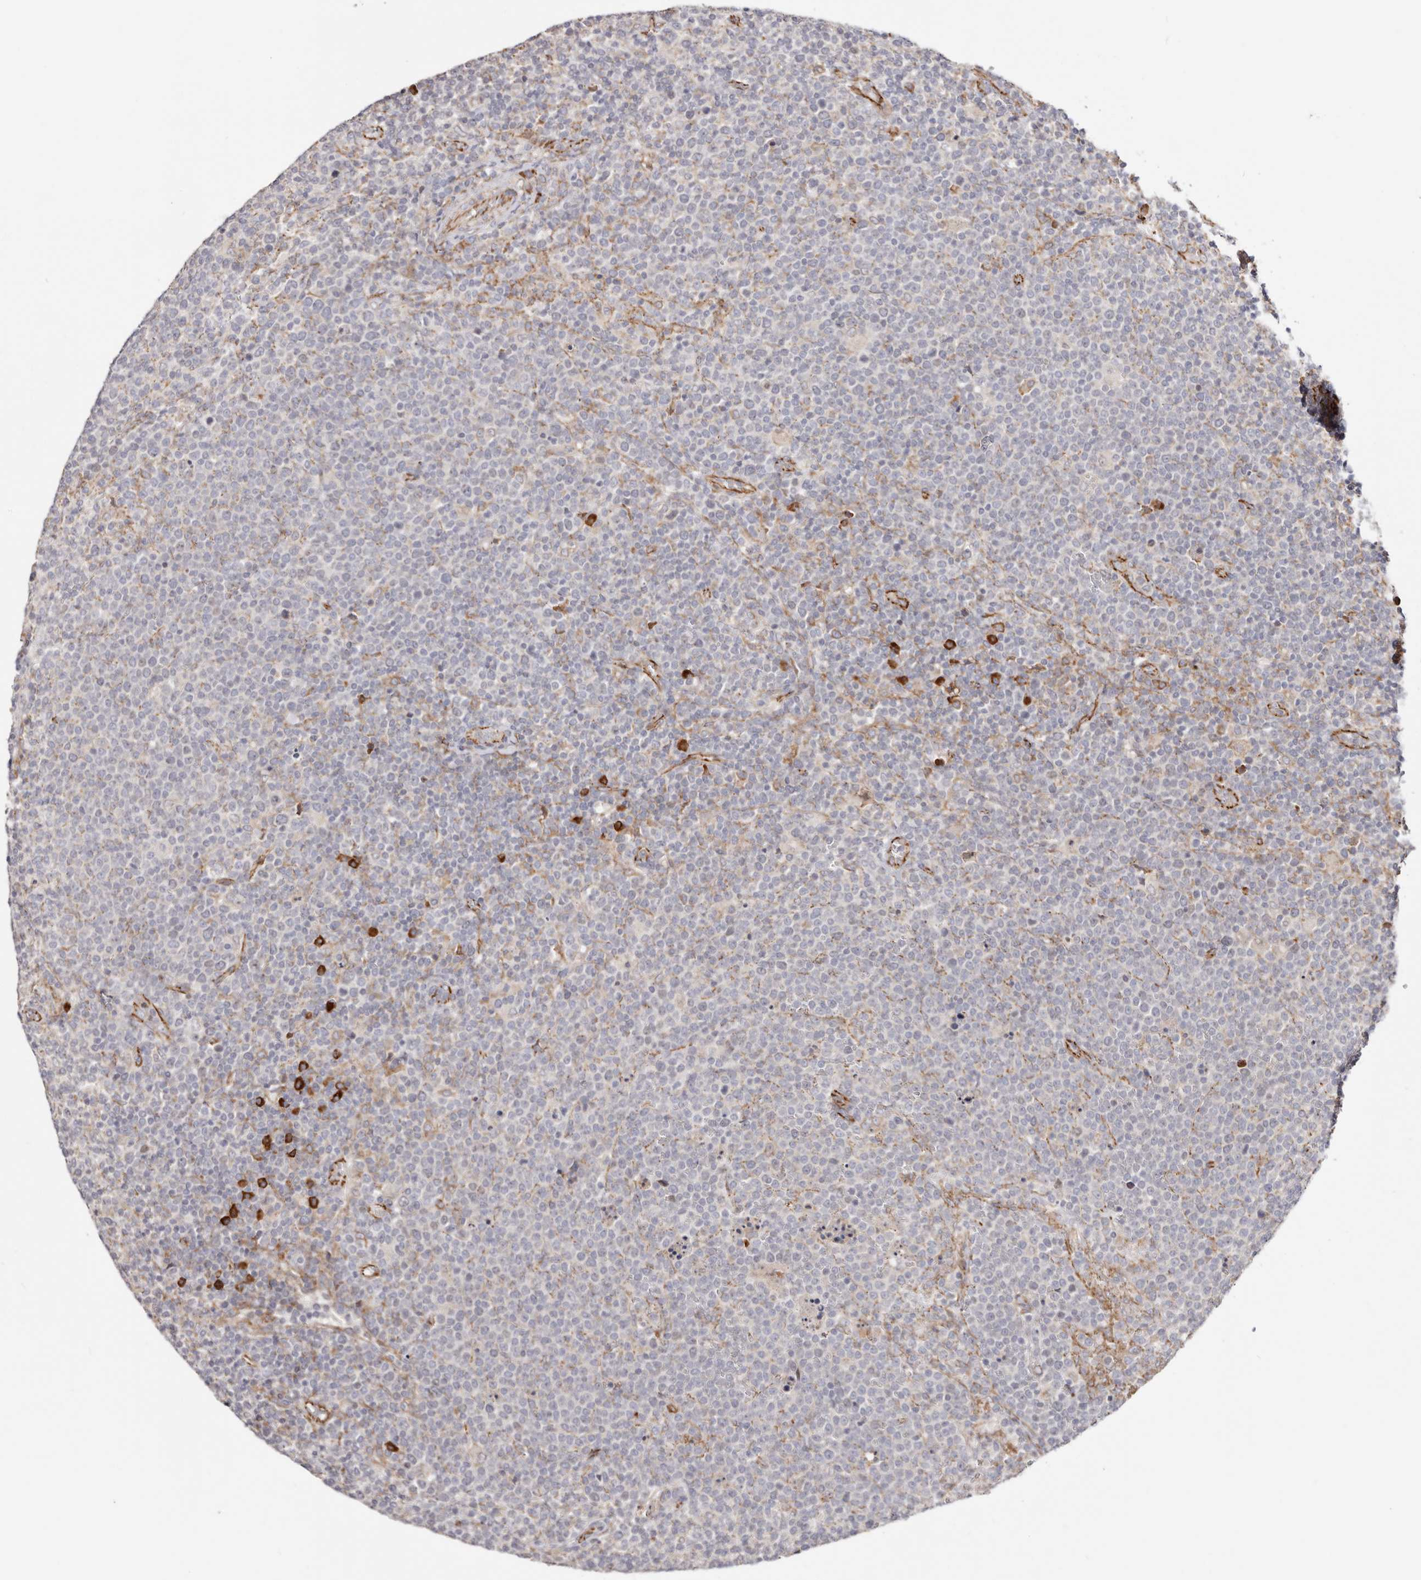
{"staining": {"intensity": "negative", "quantity": "none", "location": "none"}, "tissue": "lymphoma", "cell_type": "Tumor cells", "image_type": "cancer", "snomed": [{"axis": "morphology", "description": "Malignant lymphoma, non-Hodgkin's type, High grade"}, {"axis": "topography", "description": "Lymph node"}], "caption": "IHC histopathology image of neoplastic tissue: lymphoma stained with DAB demonstrates no significant protein expression in tumor cells.", "gene": "CTNNB1", "patient": {"sex": "male", "age": 61}}